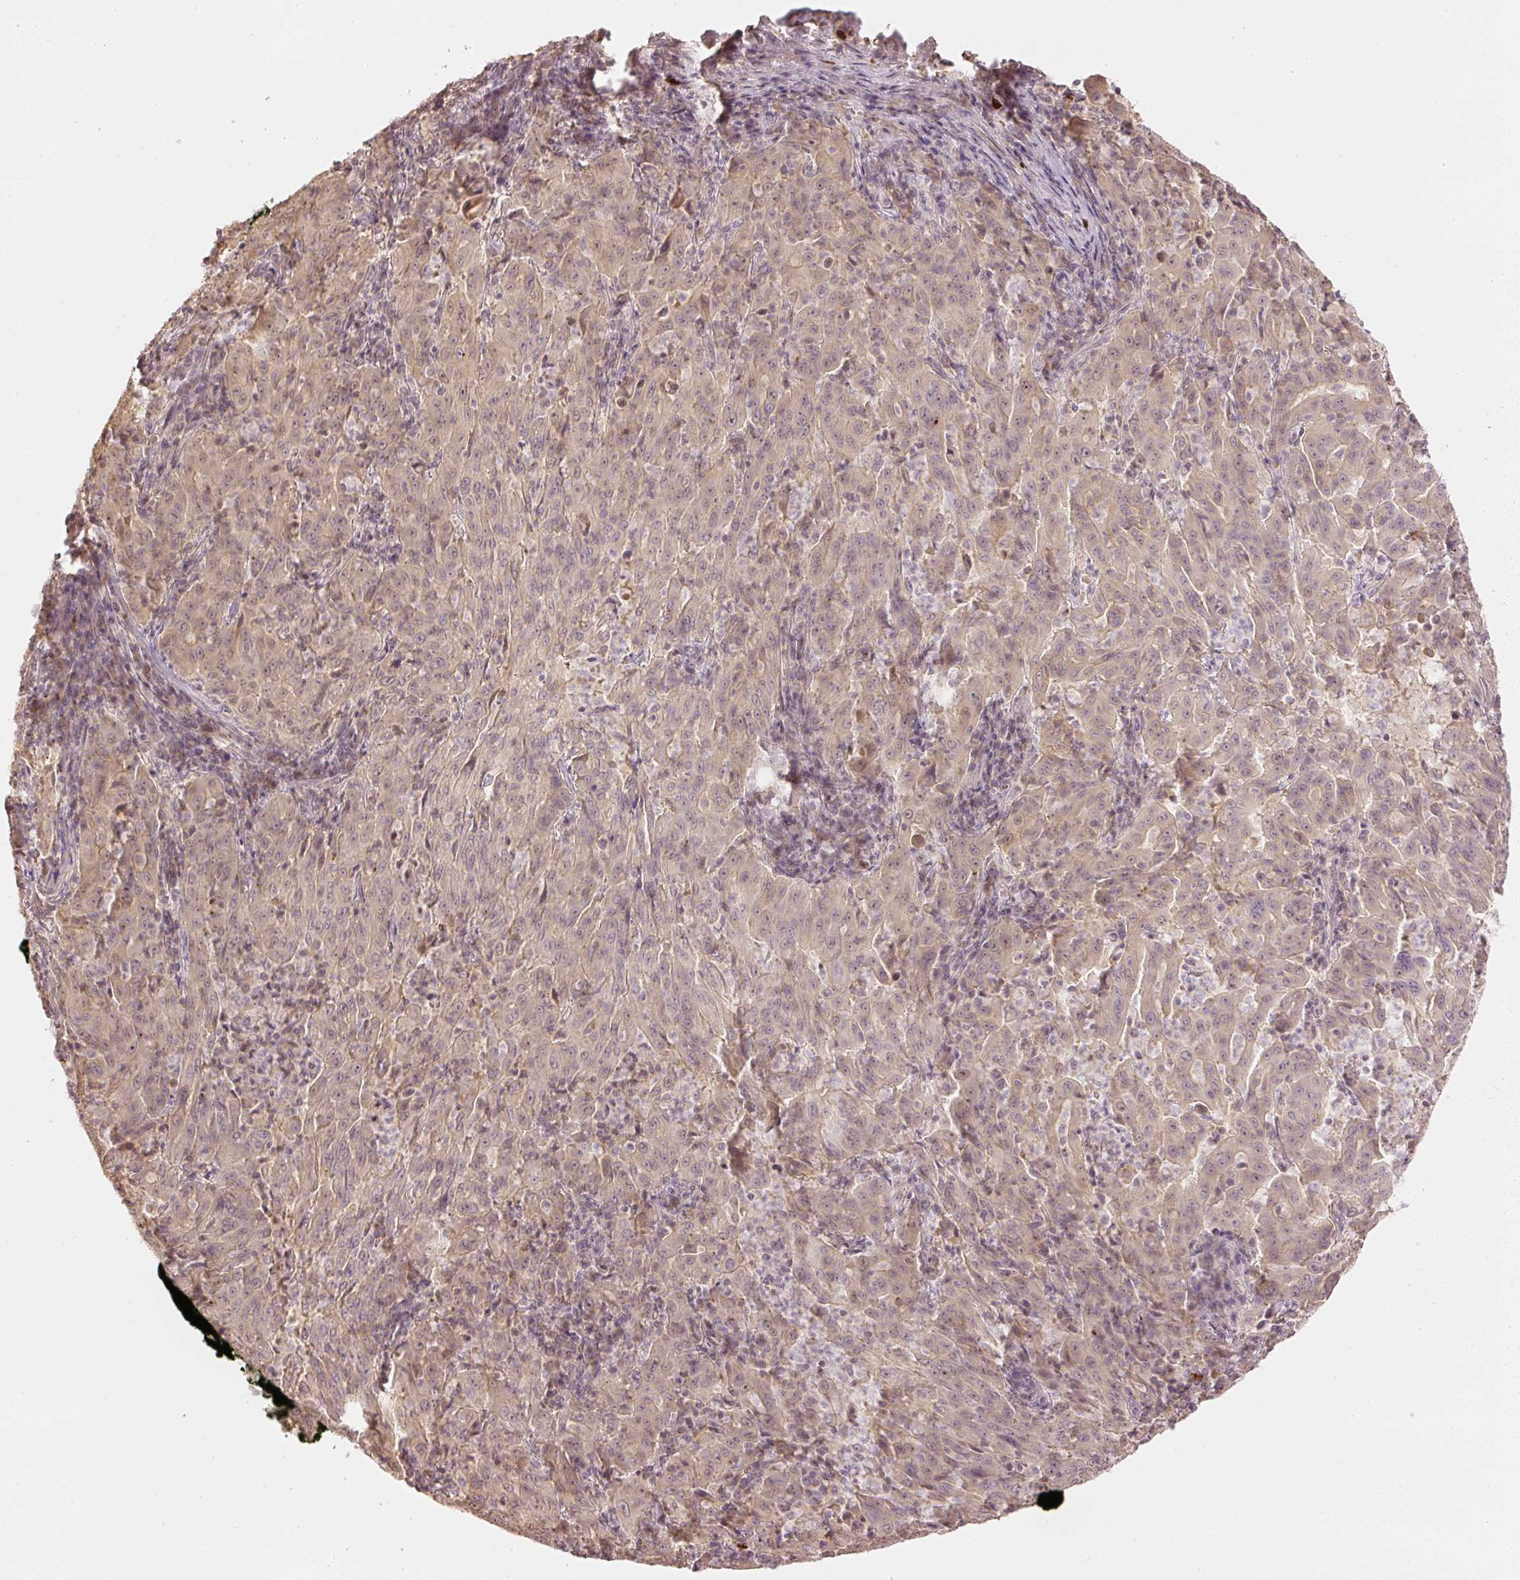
{"staining": {"intensity": "weak", "quantity": ">75%", "location": "cytoplasmic/membranous"}, "tissue": "pancreatic cancer", "cell_type": "Tumor cells", "image_type": "cancer", "snomed": [{"axis": "morphology", "description": "Adenocarcinoma, NOS"}, {"axis": "topography", "description": "Pancreas"}], "caption": "An image of human adenocarcinoma (pancreatic) stained for a protein exhibits weak cytoplasmic/membranous brown staining in tumor cells.", "gene": "GZMA", "patient": {"sex": "male", "age": 63}}